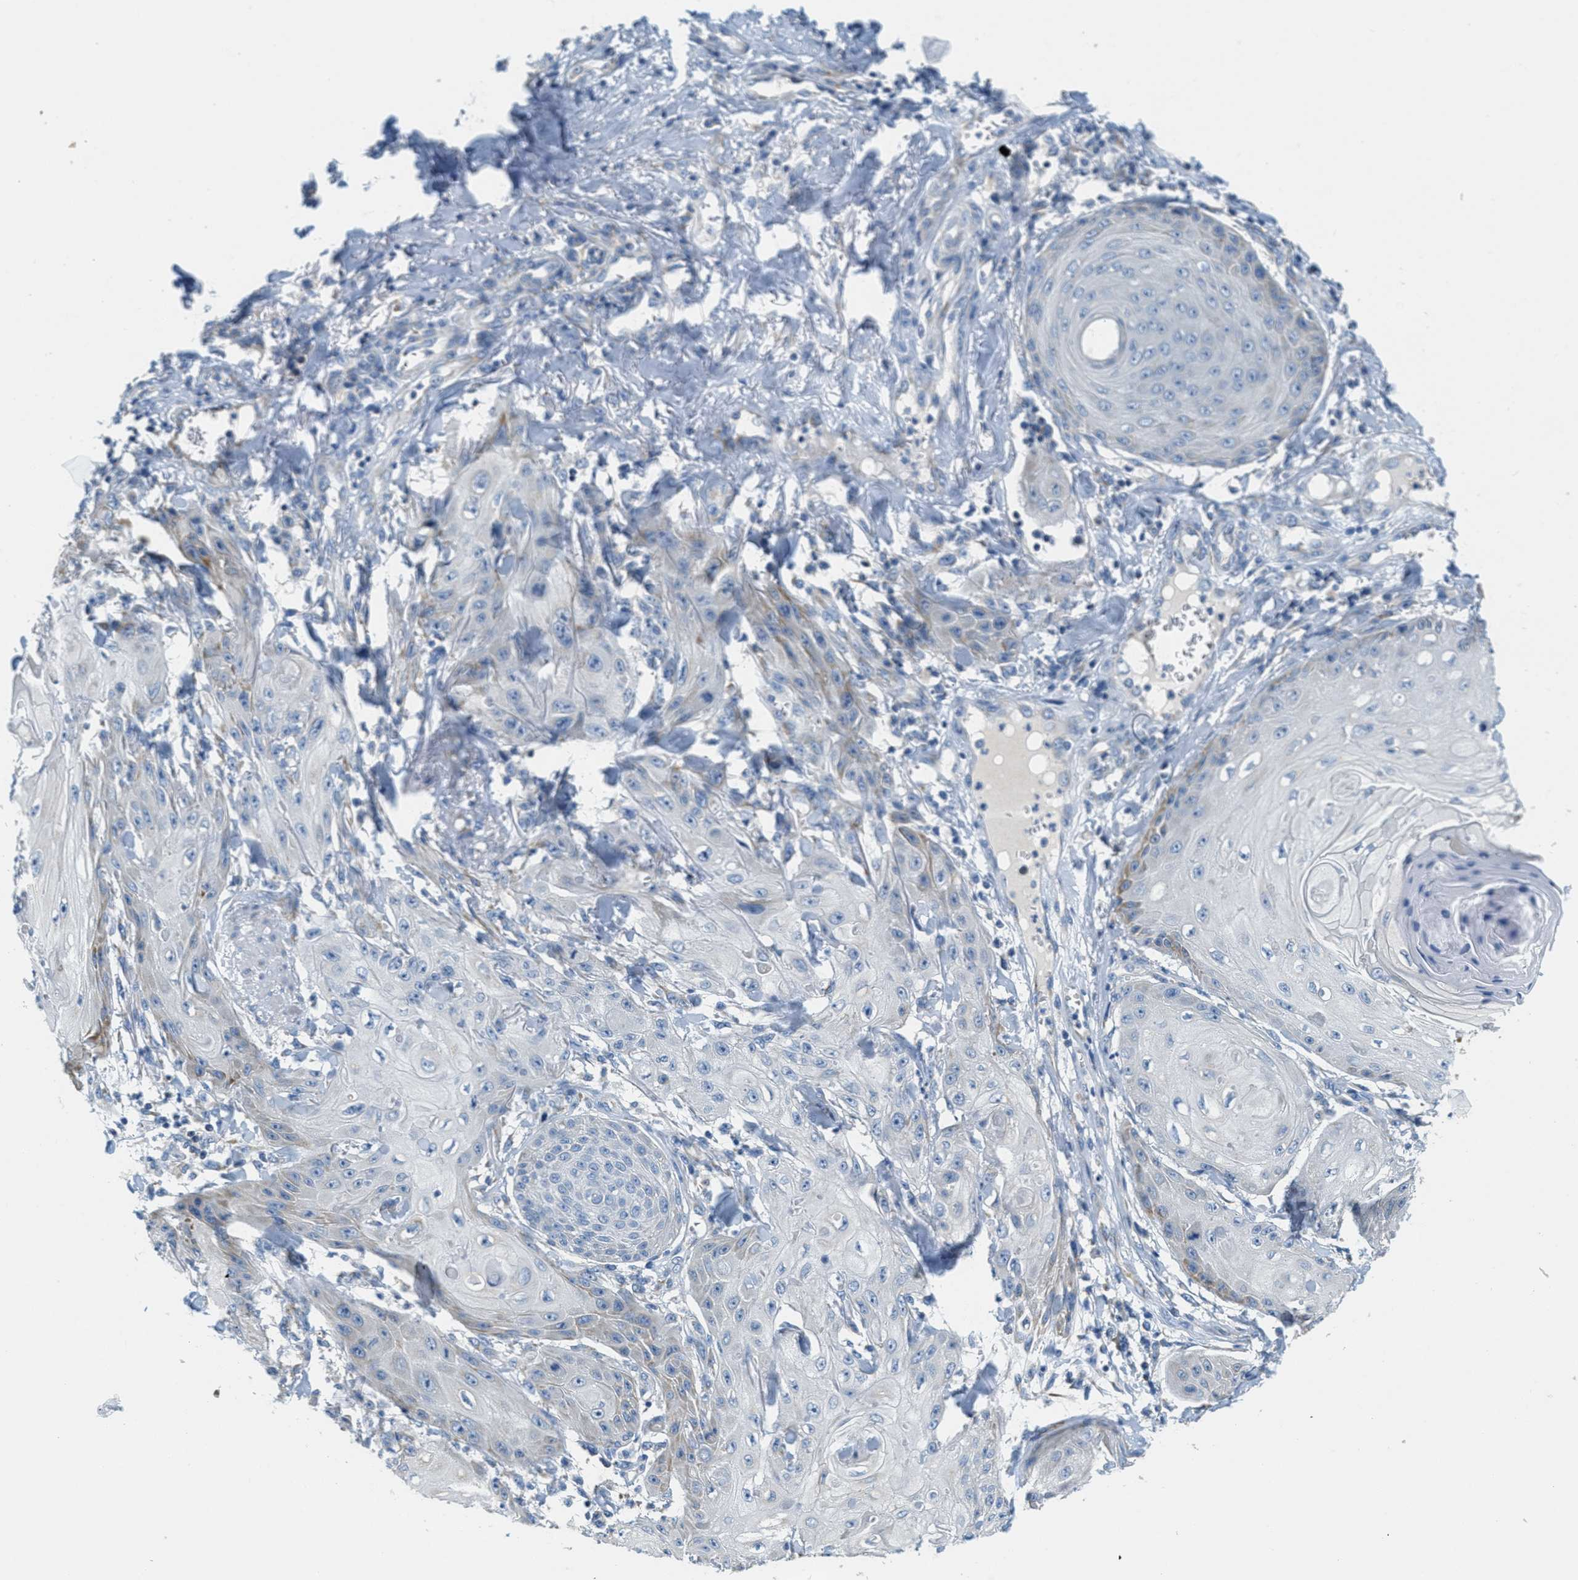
{"staining": {"intensity": "negative", "quantity": "none", "location": "none"}, "tissue": "skin cancer", "cell_type": "Tumor cells", "image_type": "cancer", "snomed": [{"axis": "morphology", "description": "Squamous cell carcinoma, NOS"}, {"axis": "topography", "description": "Skin"}], "caption": "Tumor cells are negative for brown protein staining in skin cancer (squamous cell carcinoma). (DAB IHC with hematoxylin counter stain).", "gene": "CA4", "patient": {"sex": "male", "age": 74}}